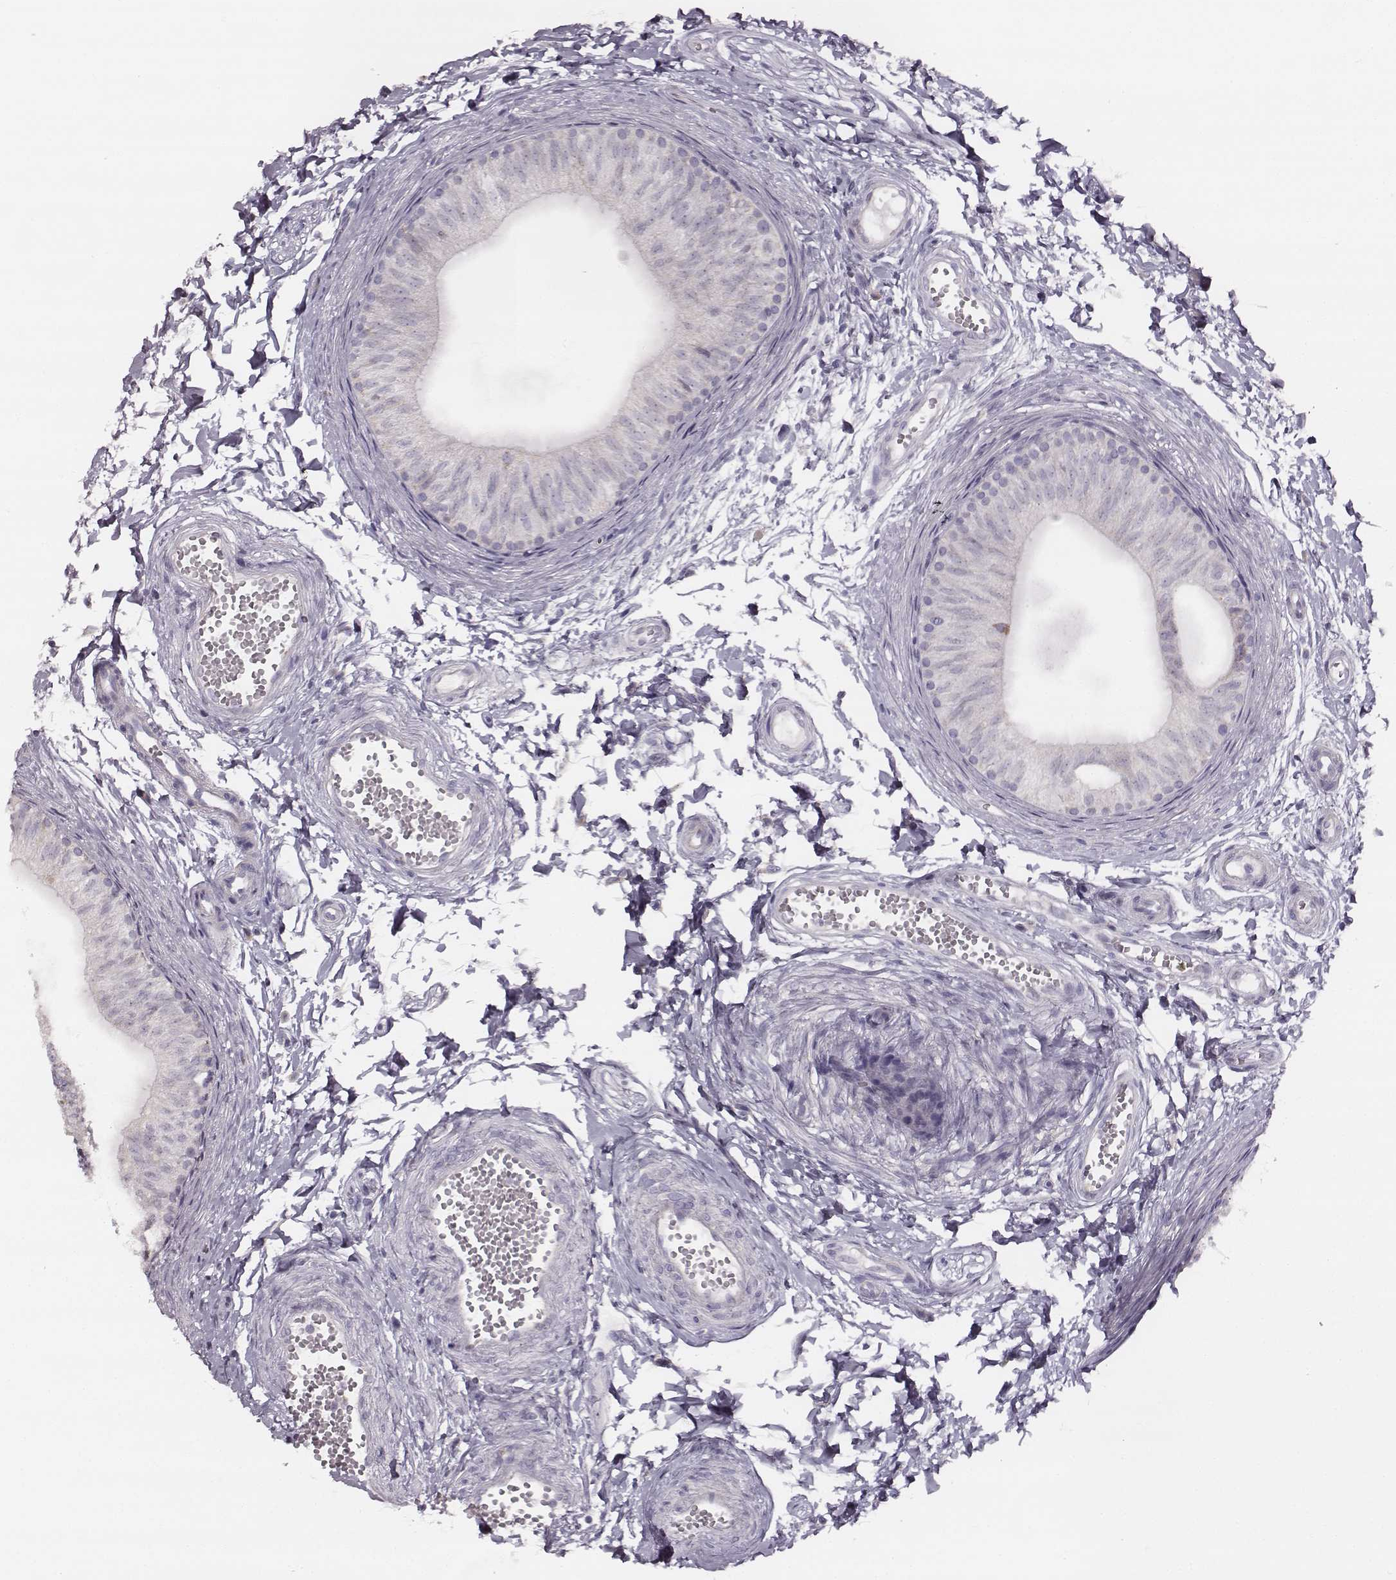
{"staining": {"intensity": "negative", "quantity": "none", "location": "none"}, "tissue": "epididymis", "cell_type": "Glandular cells", "image_type": "normal", "snomed": [{"axis": "morphology", "description": "Normal tissue, NOS"}, {"axis": "topography", "description": "Epididymis"}], "caption": "A photomicrograph of human epididymis is negative for staining in glandular cells.", "gene": "UBL4B", "patient": {"sex": "male", "age": 22}}